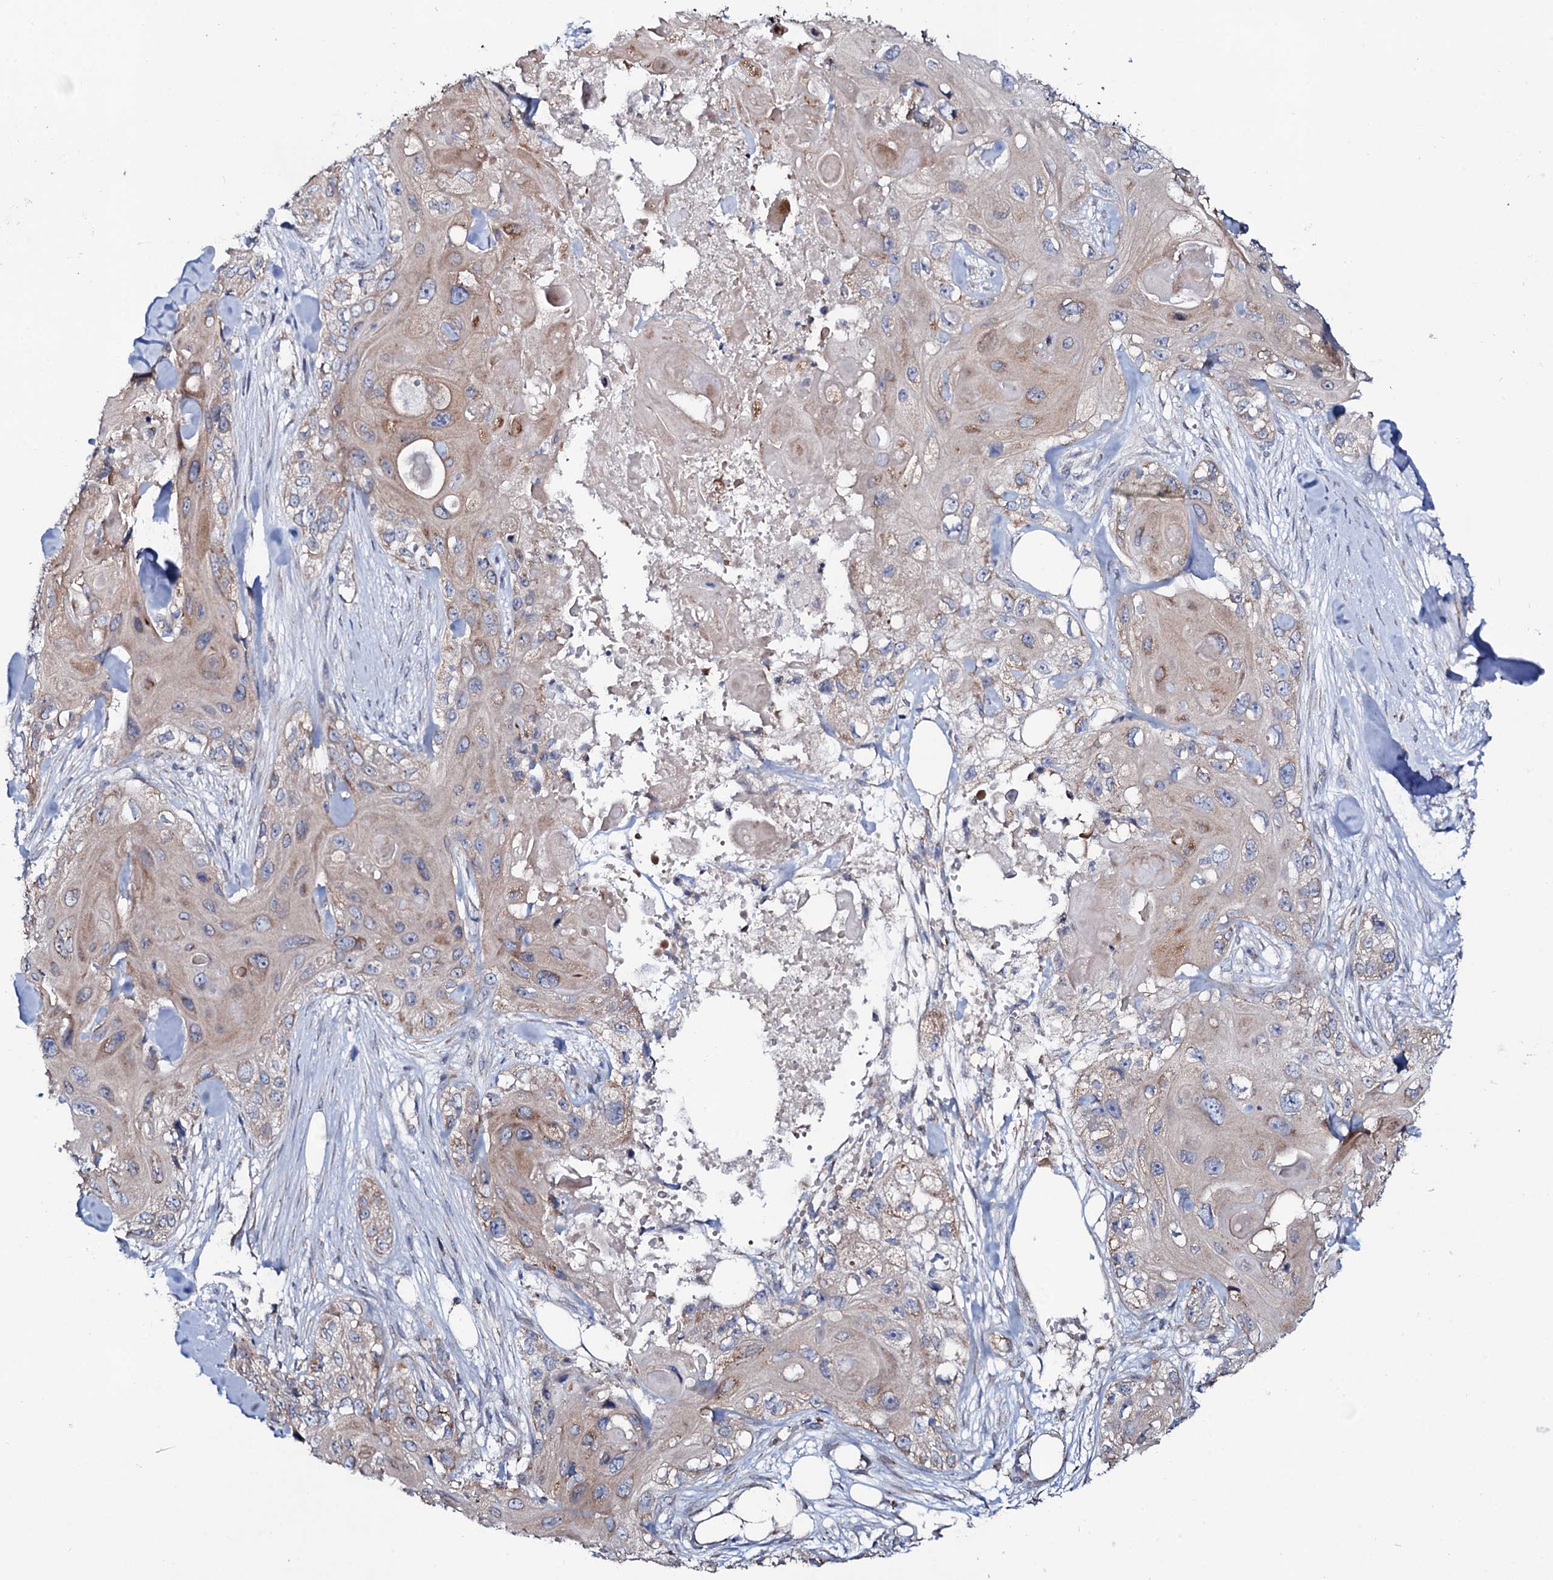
{"staining": {"intensity": "moderate", "quantity": "<25%", "location": "cytoplasmic/membranous"}, "tissue": "skin cancer", "cell_type": "Tumor cells", "image_type": "cancer", "snomed": [{"axis": "morphology", "description": "Normal tissue, NOS"}, {"axis": "morphology", "description": "Squamous cell carcinoma, NOS"}, {"axis": "topography", "description": "Skin"}], "caption": "IHC histopathology image of human skin cancer stained for a protein (brown), which shows low levels of moderate cytoplasmic/membranous staining in about <25% of tumor cells.", "gene": "PPP1R3D", "patient": {"sex": "male", "age": 72}}